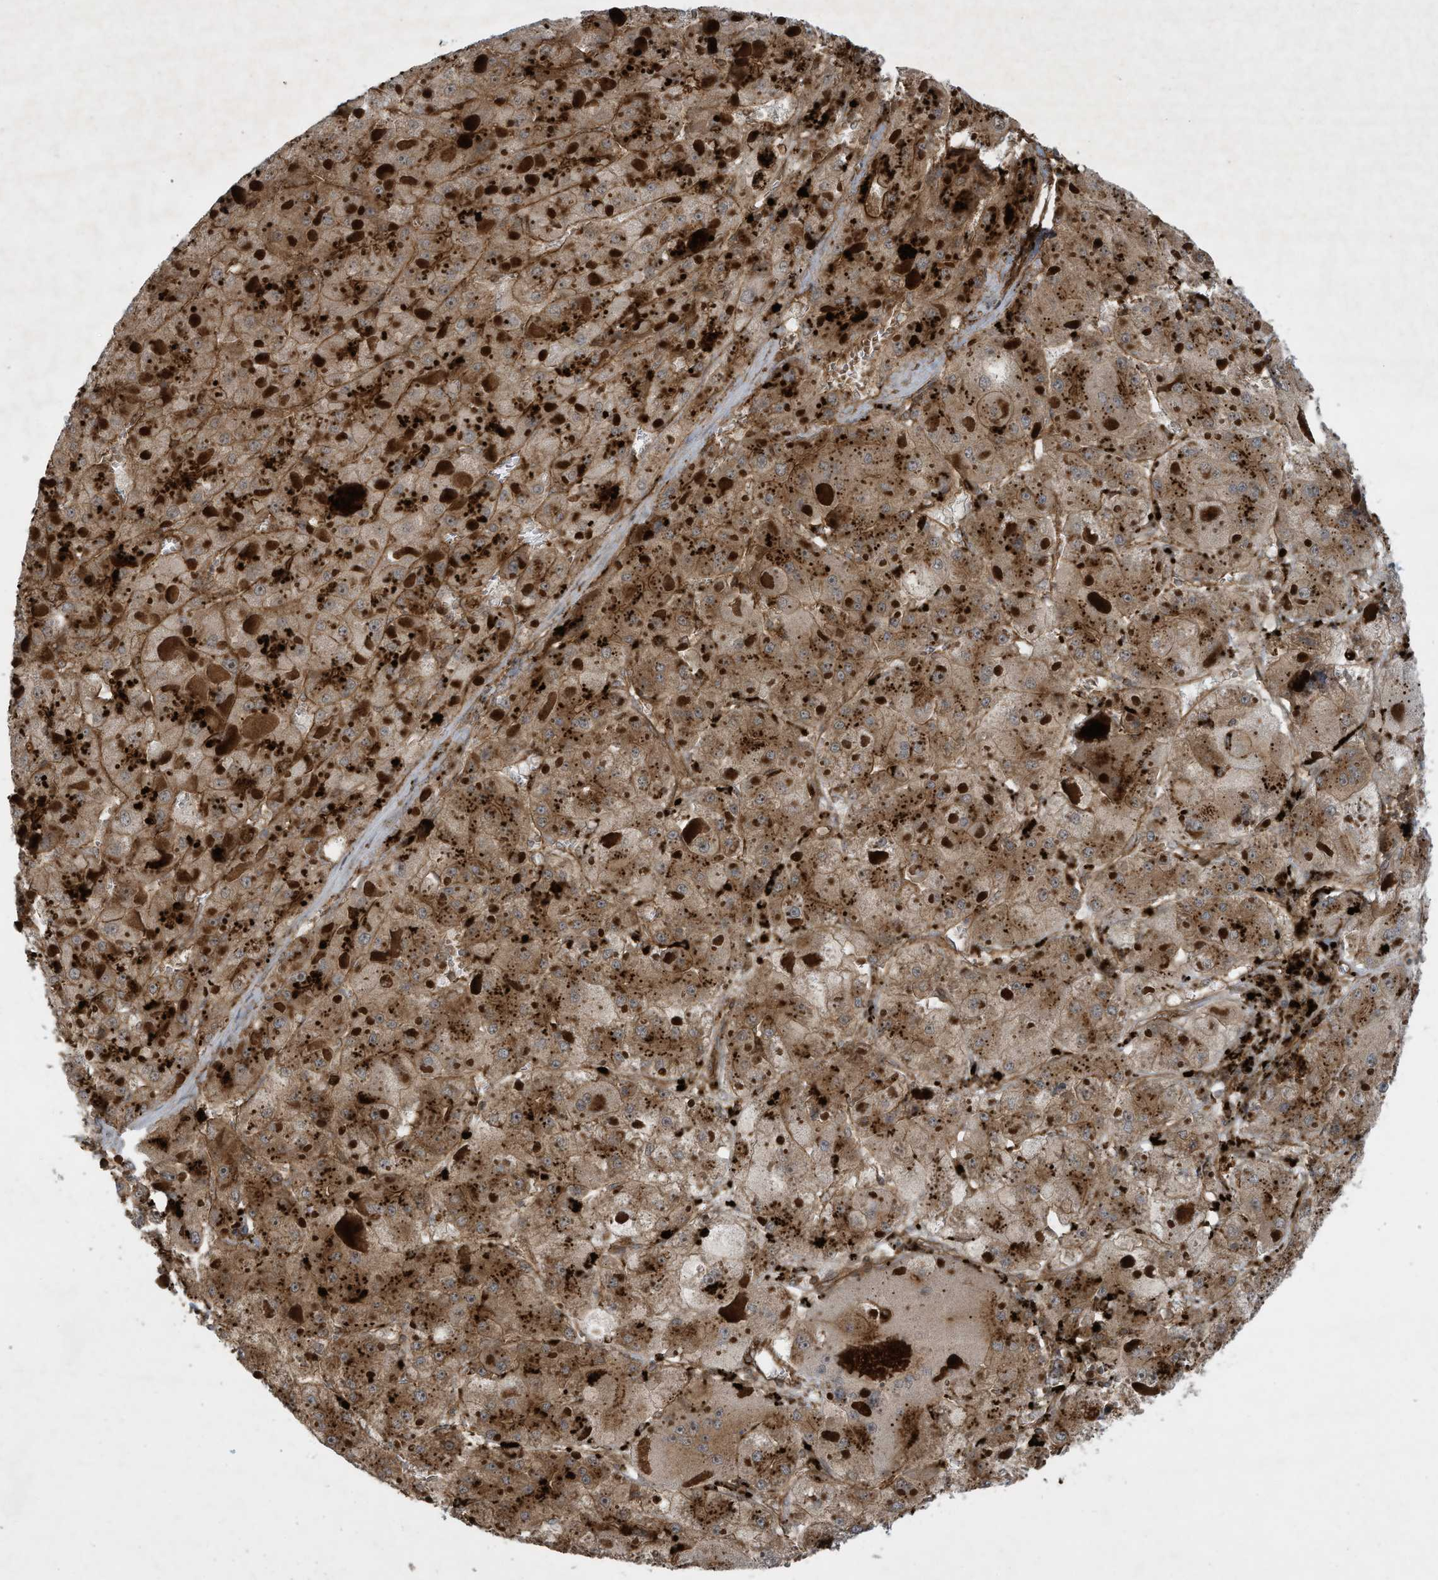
{"staining": {"intensity": "moderate", "quantity": ">75%", "location": "cytoplasmic/membranous"}, "tissue": "liver cancer", "cell_type": "Tumor cells", "image_type": "cancer", "snomed": [{"axis": "morphology", "description": "Carcinoma, Hepatocellular, NOS"}, {"axis": "topography", "description": "Liver"}], "caption": "There is medium levels of moderate cytoplasmic/membranous positivity in tumor cells of liver cancer (hepatocellular carcinoma), as demonstrated by immunohistochemical staining (brown color).", "gene": "DDIT4", "patient": {"sex": "female", "age": 73}}